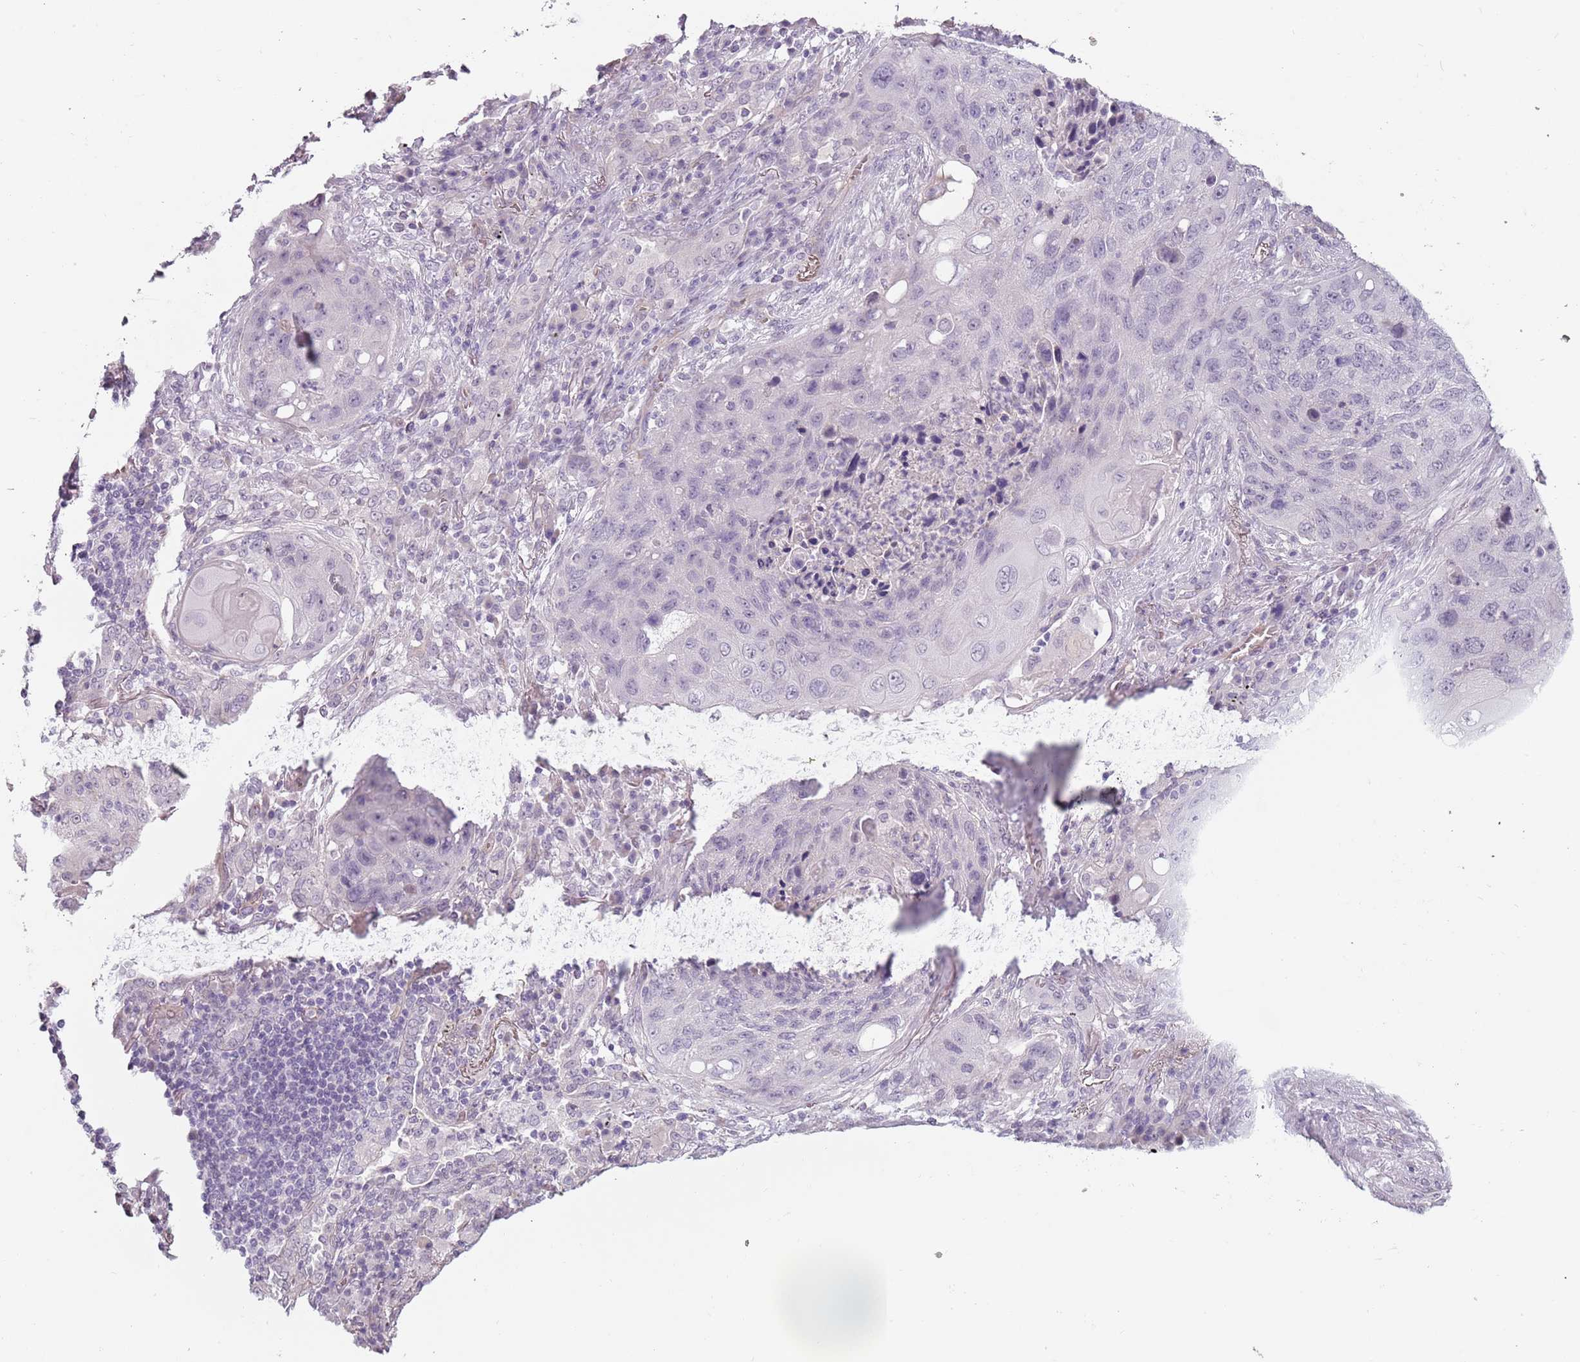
{"staining": {"intensity": "negative", "quantity": "none", "location": "none"}, "tissue": "lung cancer", "cell_type": "Tumor cells", "image_type": "cancer", "snomed": [{"axis": "morphology", "description": "Squamous cell carcinoma, NOS"}, {"axis": "topography", "description": "Lung"}], "caption": "Tumor cells show no significant staining in lung cancer (squamous cell carcinoma).", "gene": "RFX2", "patient": {"sex": "female", "age": 63}}